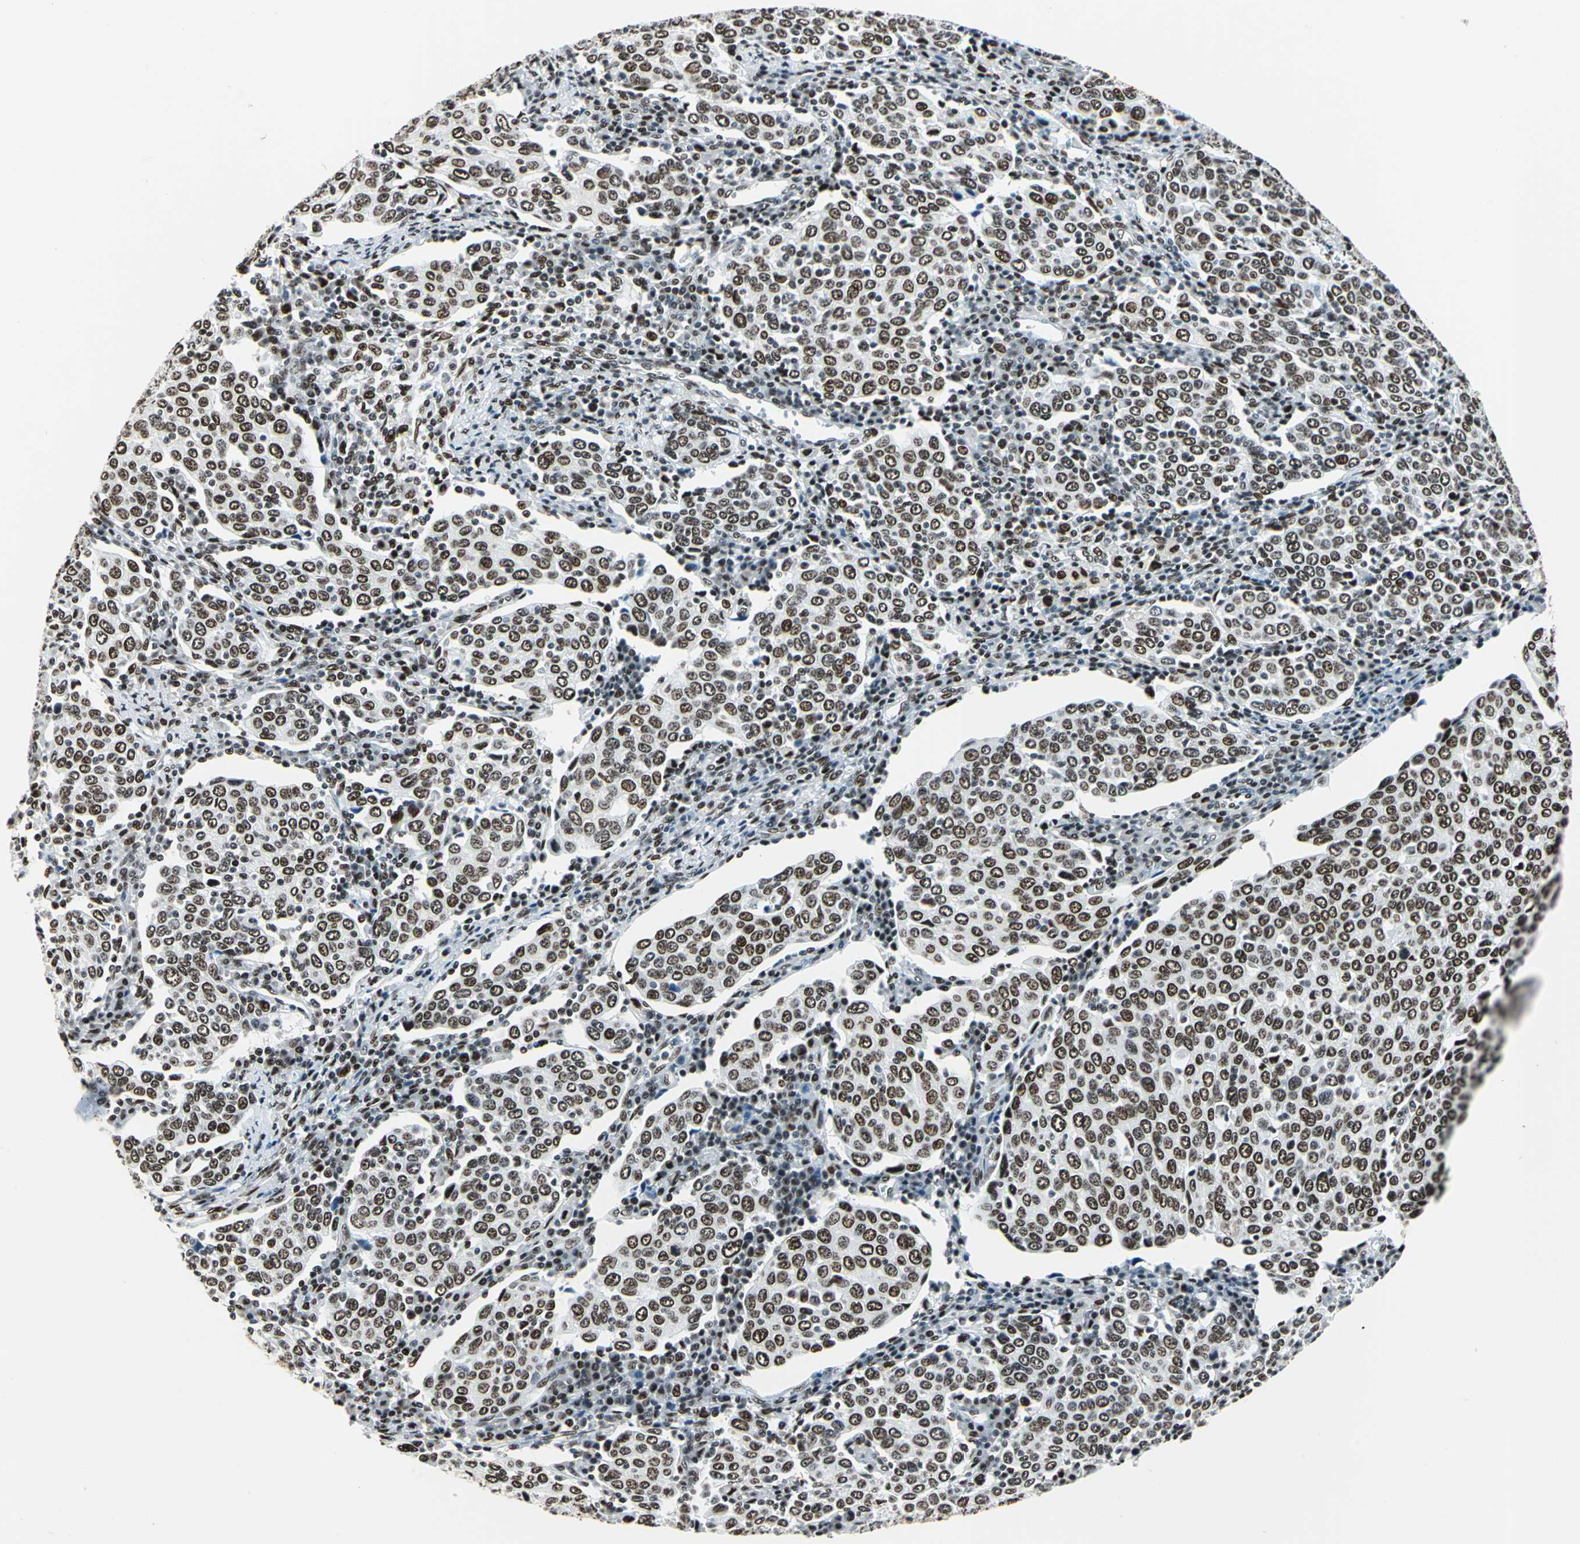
{"staining": {"intensity": "strong", "quantity": ">75%", "location": "nuclear"}, "tissue": "cervical cancer", "cell_type": "Tumor cells", "image_type": "cancer", "snomed": [{"axis": "morphology", "description": "Squamous cell carcinoma, NOS"}, {"axis": "topography", "description": "Cervix"}], "caption": "IHC (DAB) staining of cervical squamous cell carcinoma demonstrates strong nuclear protein expression in about >75% of tumor cells. (Stains: DAB (3,3'-diaminobenzidine) in brown, nuclei in blue, Microscopy: brightfield microscopy at high magnification).", "gene": "HDAC2", "patient": {"sex": "female", "age": 40}}